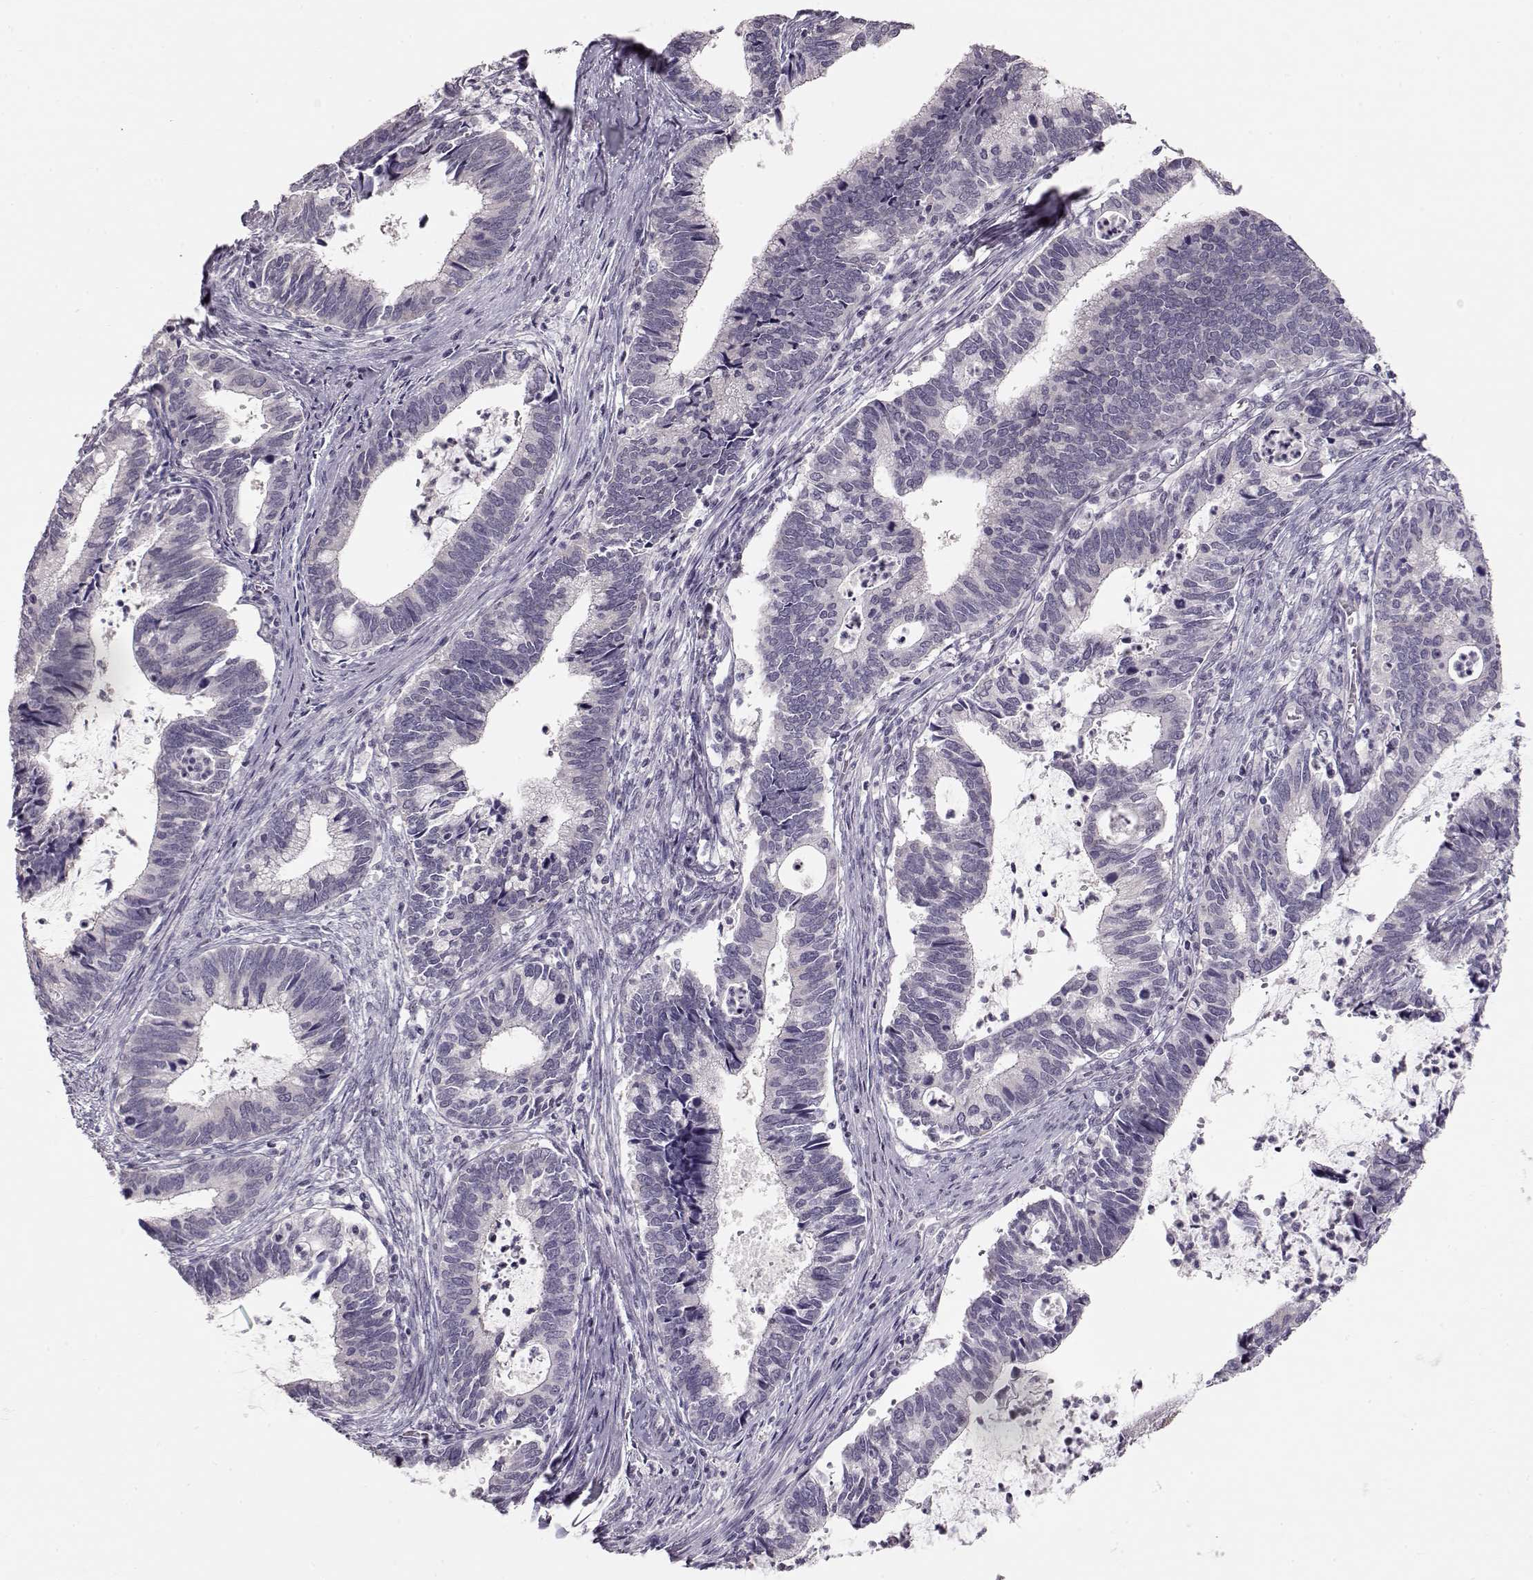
{"staining": {"intensity": "negative", "quantity": "none", "location": "none"}, "tissue": "cervical cancer", "cell_type": "Tumor cells", "image_type": "cancer", "snomed": [{"axis": "morphology", "description": "Adenocarcinoma, NOS"}, {"axis": "topography", "description": "Cervix"}], "caption": "Photomicrograph shows no significant protein expression in tumor cells of cervical cancer (adenocarcinoma). The staining was performed using DAB (3,3'-diaminobenzidine) to visualize the protein expression in brown, while the nuclei were stained in blue with hematoxylin (Magnification: 20x).", "gene": "FAM205A", "patient": {"sex": "female", "age": 42}}